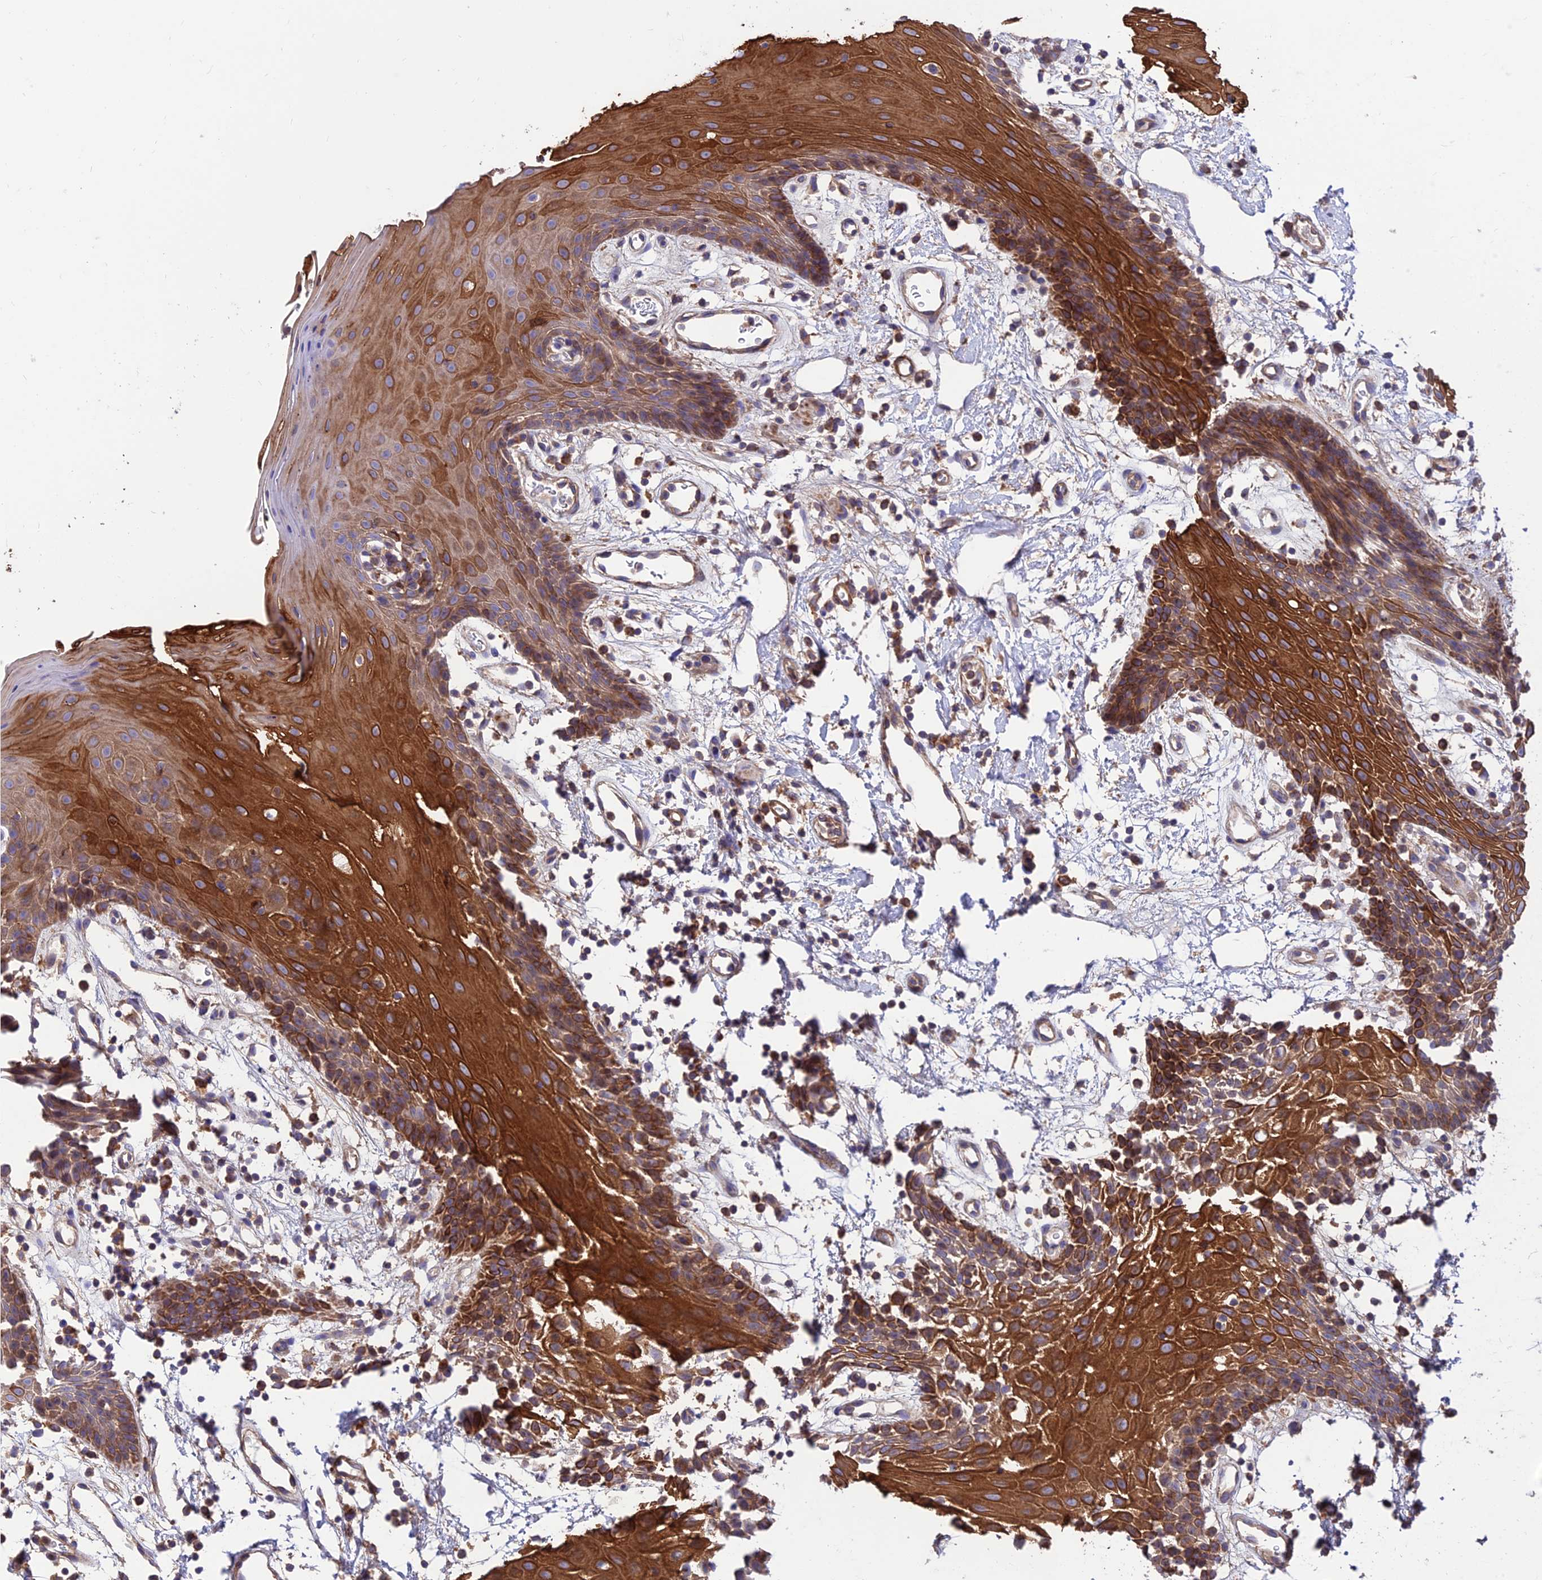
{"staining": {"intensity": "strong", "quantity": ">75%", "location": "cytoplasmic/membranous"}, "tissue": "oral mucosa", "cell_type": "Squamous epithelial cells", "image_type": "normal", "snomed": [{"axis": "morphology", "description": "Normal tissue, NOS"}, {"axis": "topography", "description": "Oral tissue"}, {"axis": "topography", "description": "Tounge, NOS"}], "caption": "Benign oral mucosa reveals strong cytoplasmic/membranous expression in approximately >75% of squamous epithelial cells.", "gene": "VPS16", "patient": {"sex": "female", "age": 59}}